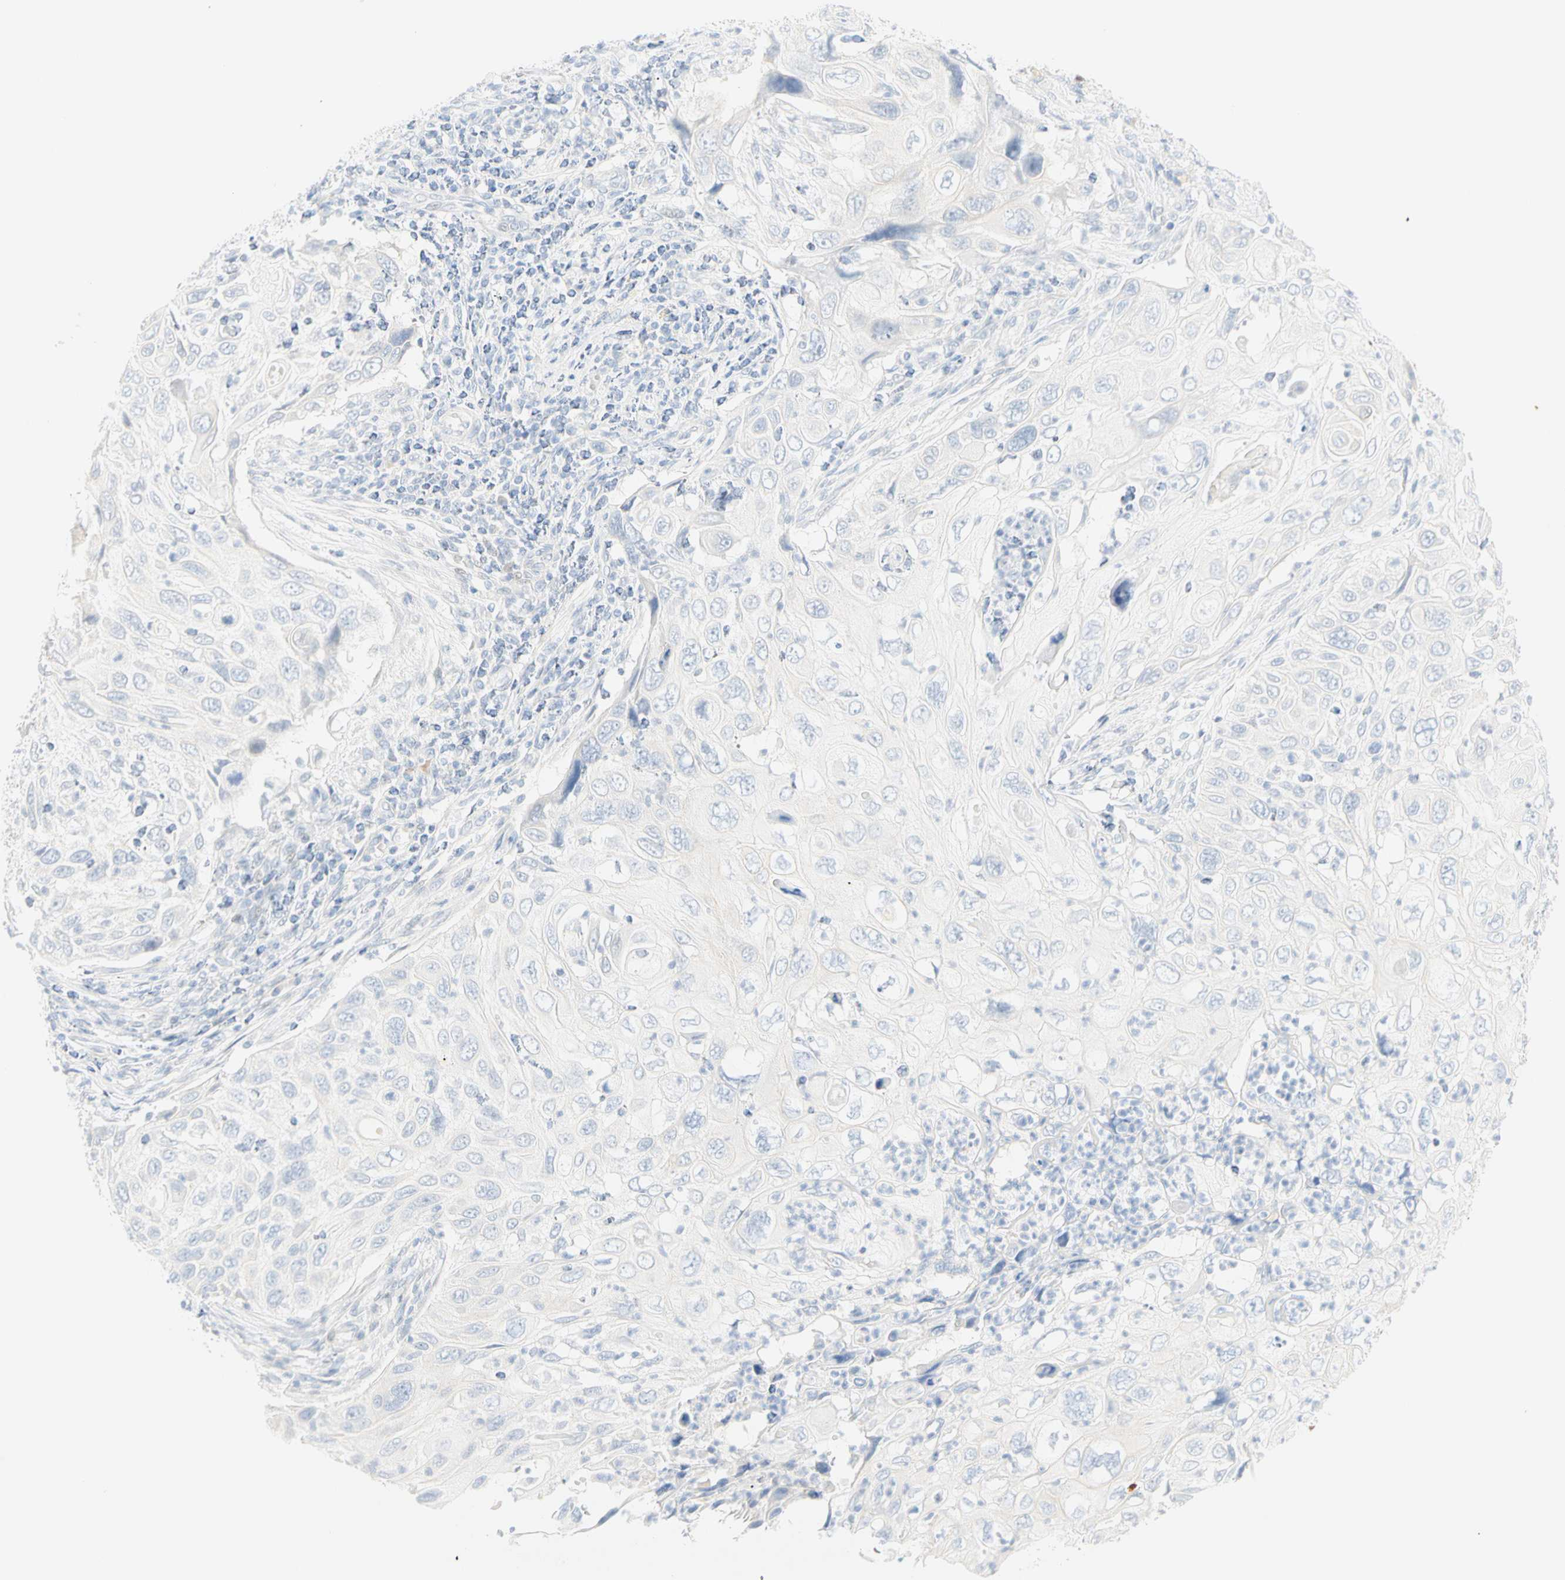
{"staining": {"intensity": "negative", "quantity": "none", "location": "none"}, "tissue": "cervical cancer", "cell_type": "Tumor cells", "image_type": "cancer", "snomed": [{"axis": "morphology", "description": "Squamous cell carcinoma, NOS"}, {"axis": "topography", "description": "Cervix"}], "caption": "Immunohistochemistry (IHC) of squamous cell carcinoma (cervical) displays no positivity in tumor cells.", "gene": "SELENBP1", "patient": {"sex": "female", "age": 70}}